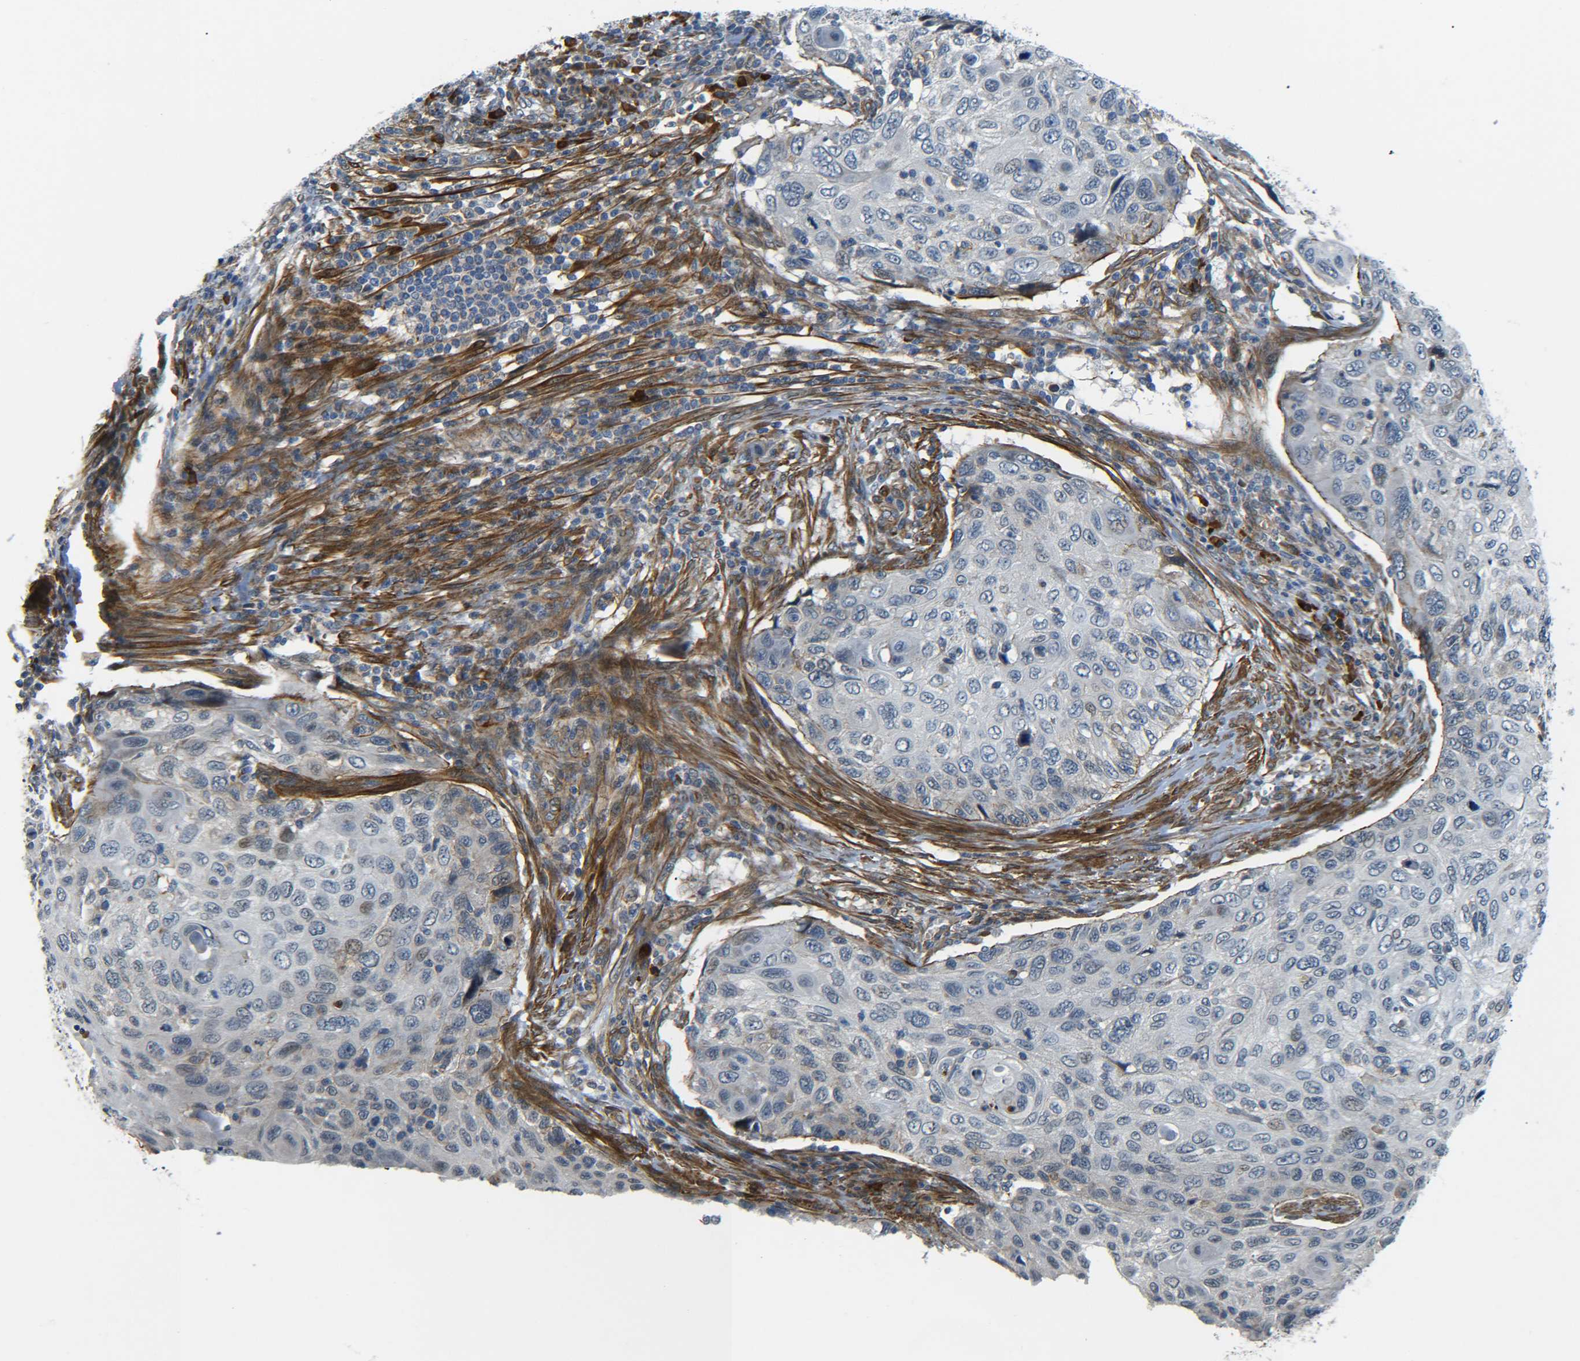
{"staining": {"intensity": "weak", "quantity": "<25%", "location": "nuclear"}, "tissue": "cervical cancer", "cell_type": "Tumor cells", "image_type": "cancer", "snomed": [{"axis": "morphology", "description": "Squamous cell carcinoma, NOS"}, {"axis": "topography", "description": "Cervix"}], "caption": "Protein analysis of cervical squamous cell carcinoma demonstrates no significant staining in tumor cells.", "gene": "MEIS1", "patient": {"sex": "female", "age": 70}}